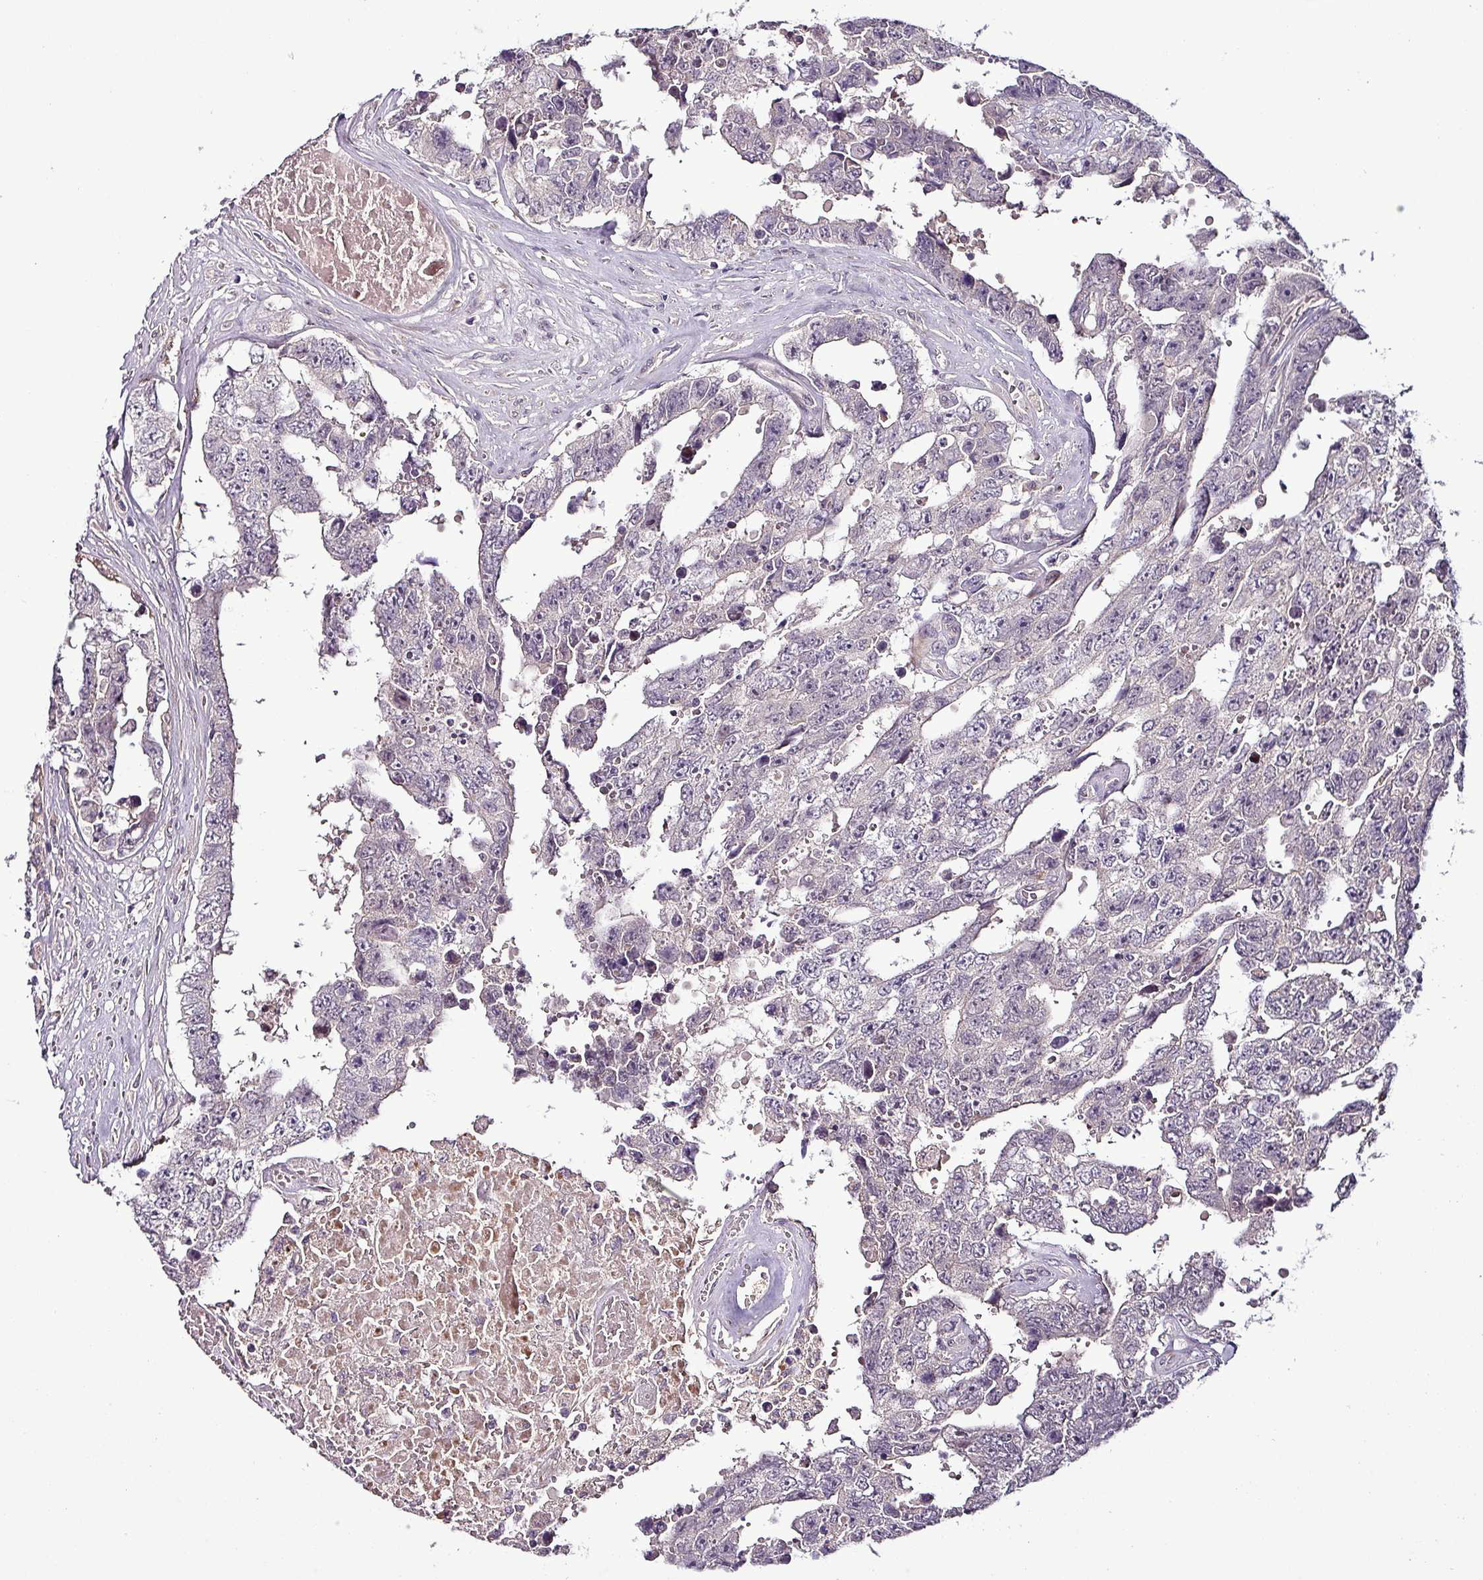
{"staining": {"intensity": "negative", "quantity": "none", "location": "none"}, "tissue": "testis cancer", "cell_type": "Tumor cells", "image_type": "cancer", "snomed": [{"axis": "morphology", "description": "Normal tissue, NOS"}, {"axis": "morphology", "description": "Carcinoma, Embryonal, NOS"}, {"axis": "topography", "description": "Testis"}, {"axis": "topography", "description": "Epididymis"}], "caption": "Immunohistochemistry (IHC) image of embryonal carcinoma (testis) stained for a protein (brown), which displays no expression in tumor cells.", "gene": "GRAPL", "patient": {"sex": "male", "age": 25}}